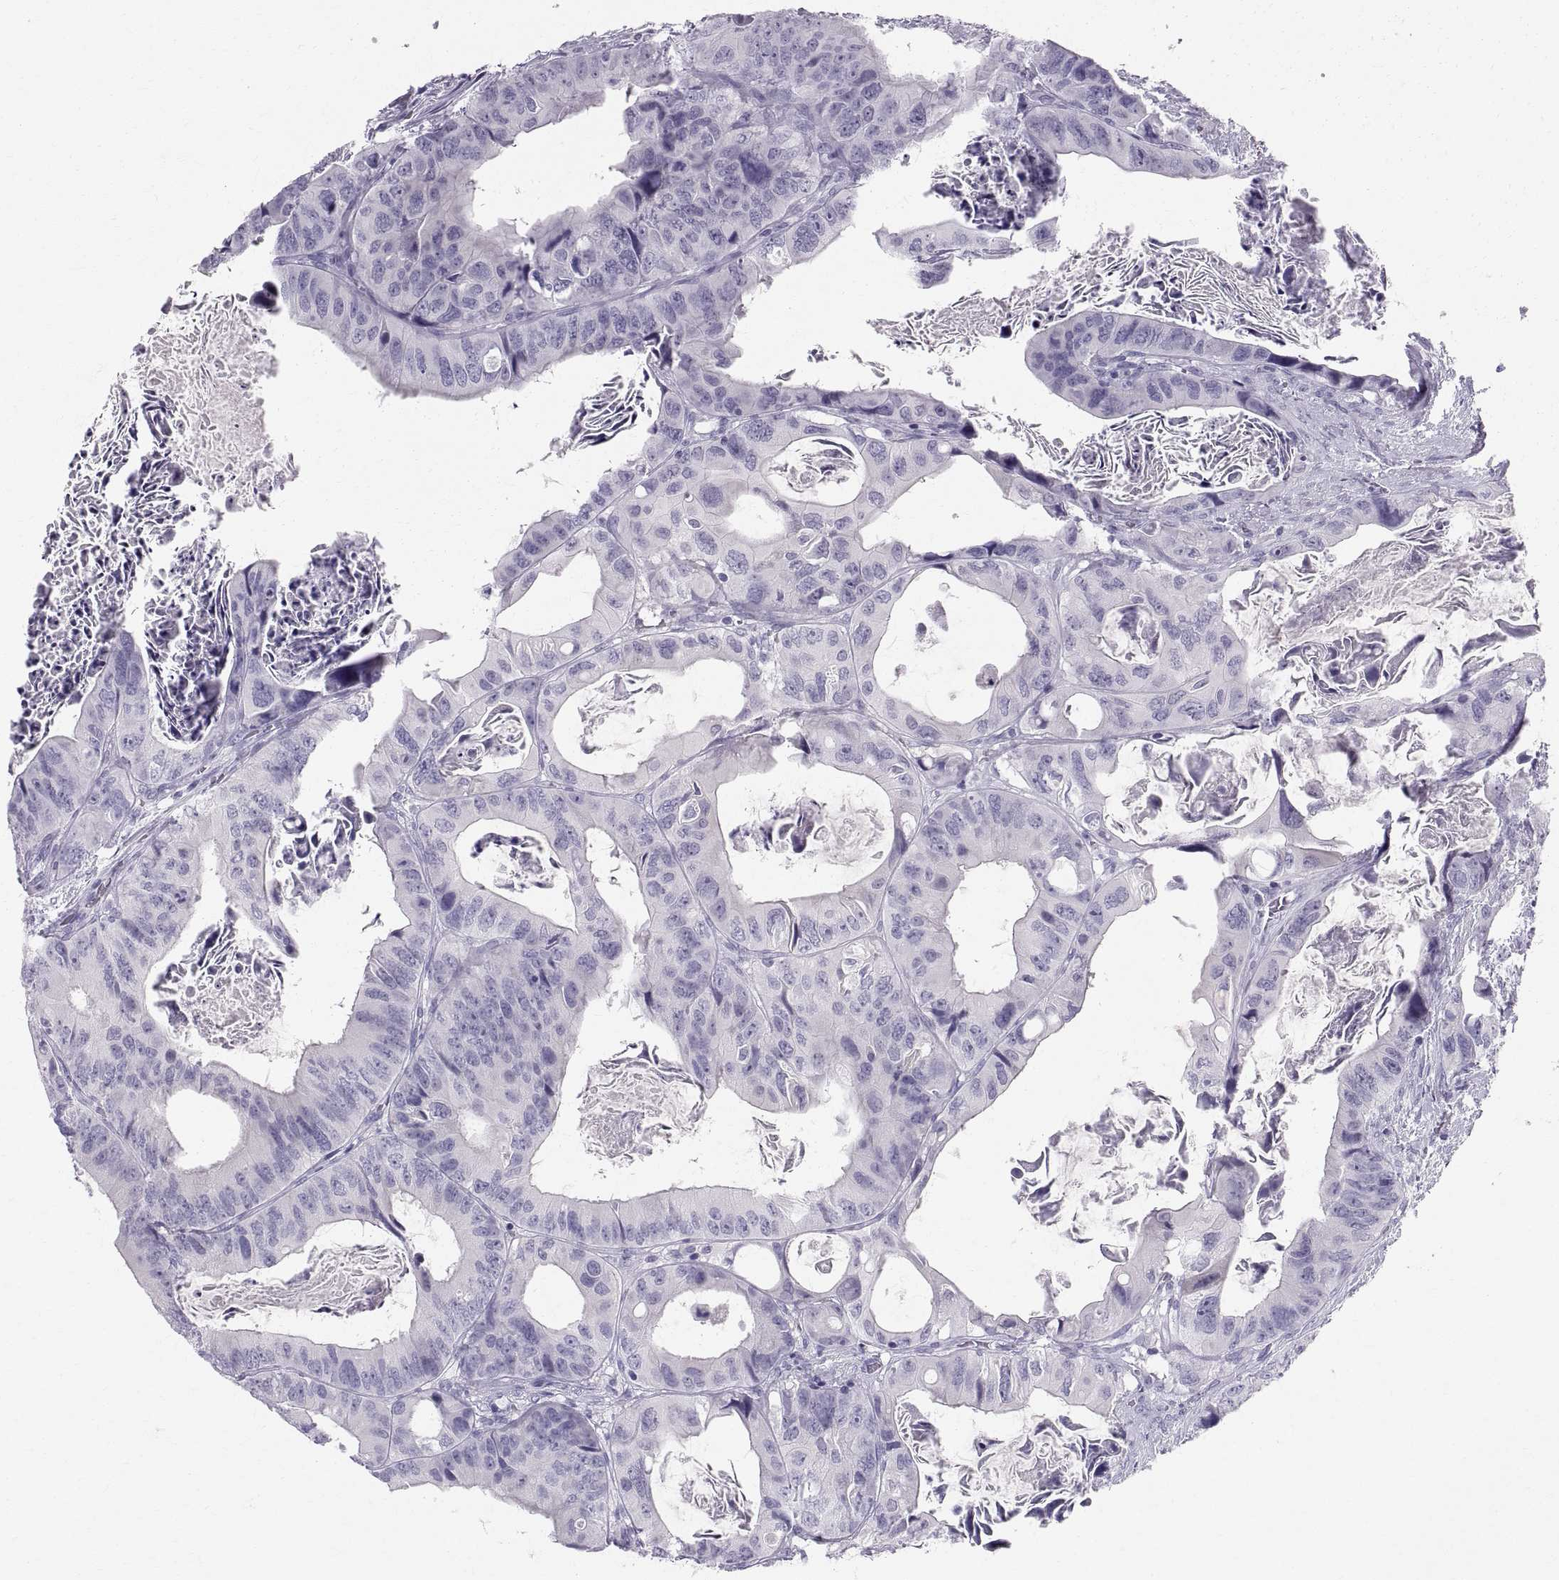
{"staining": {"intensity": "negative", "quantity": "none", "location": "none"}, "tissue": "colorectal cancer", "cell_type": "Tumor cells", "image_type": "cancer", "snomed": [{"axis": "morphology", "description": "Adenocarcinoma, NOS"}, {"axis": "topography", "description": "Rectum"}], "caption": "A histopathology image of colorectal cancer (adenocarcinoma) stained for a protein reveals no brown staining in tumor cells. (DAB (3,3'-diaminobenzidine) IHC, high magnification).", "gene": "SLC22A6", "patient": {"sex": "male", "age": 64}}